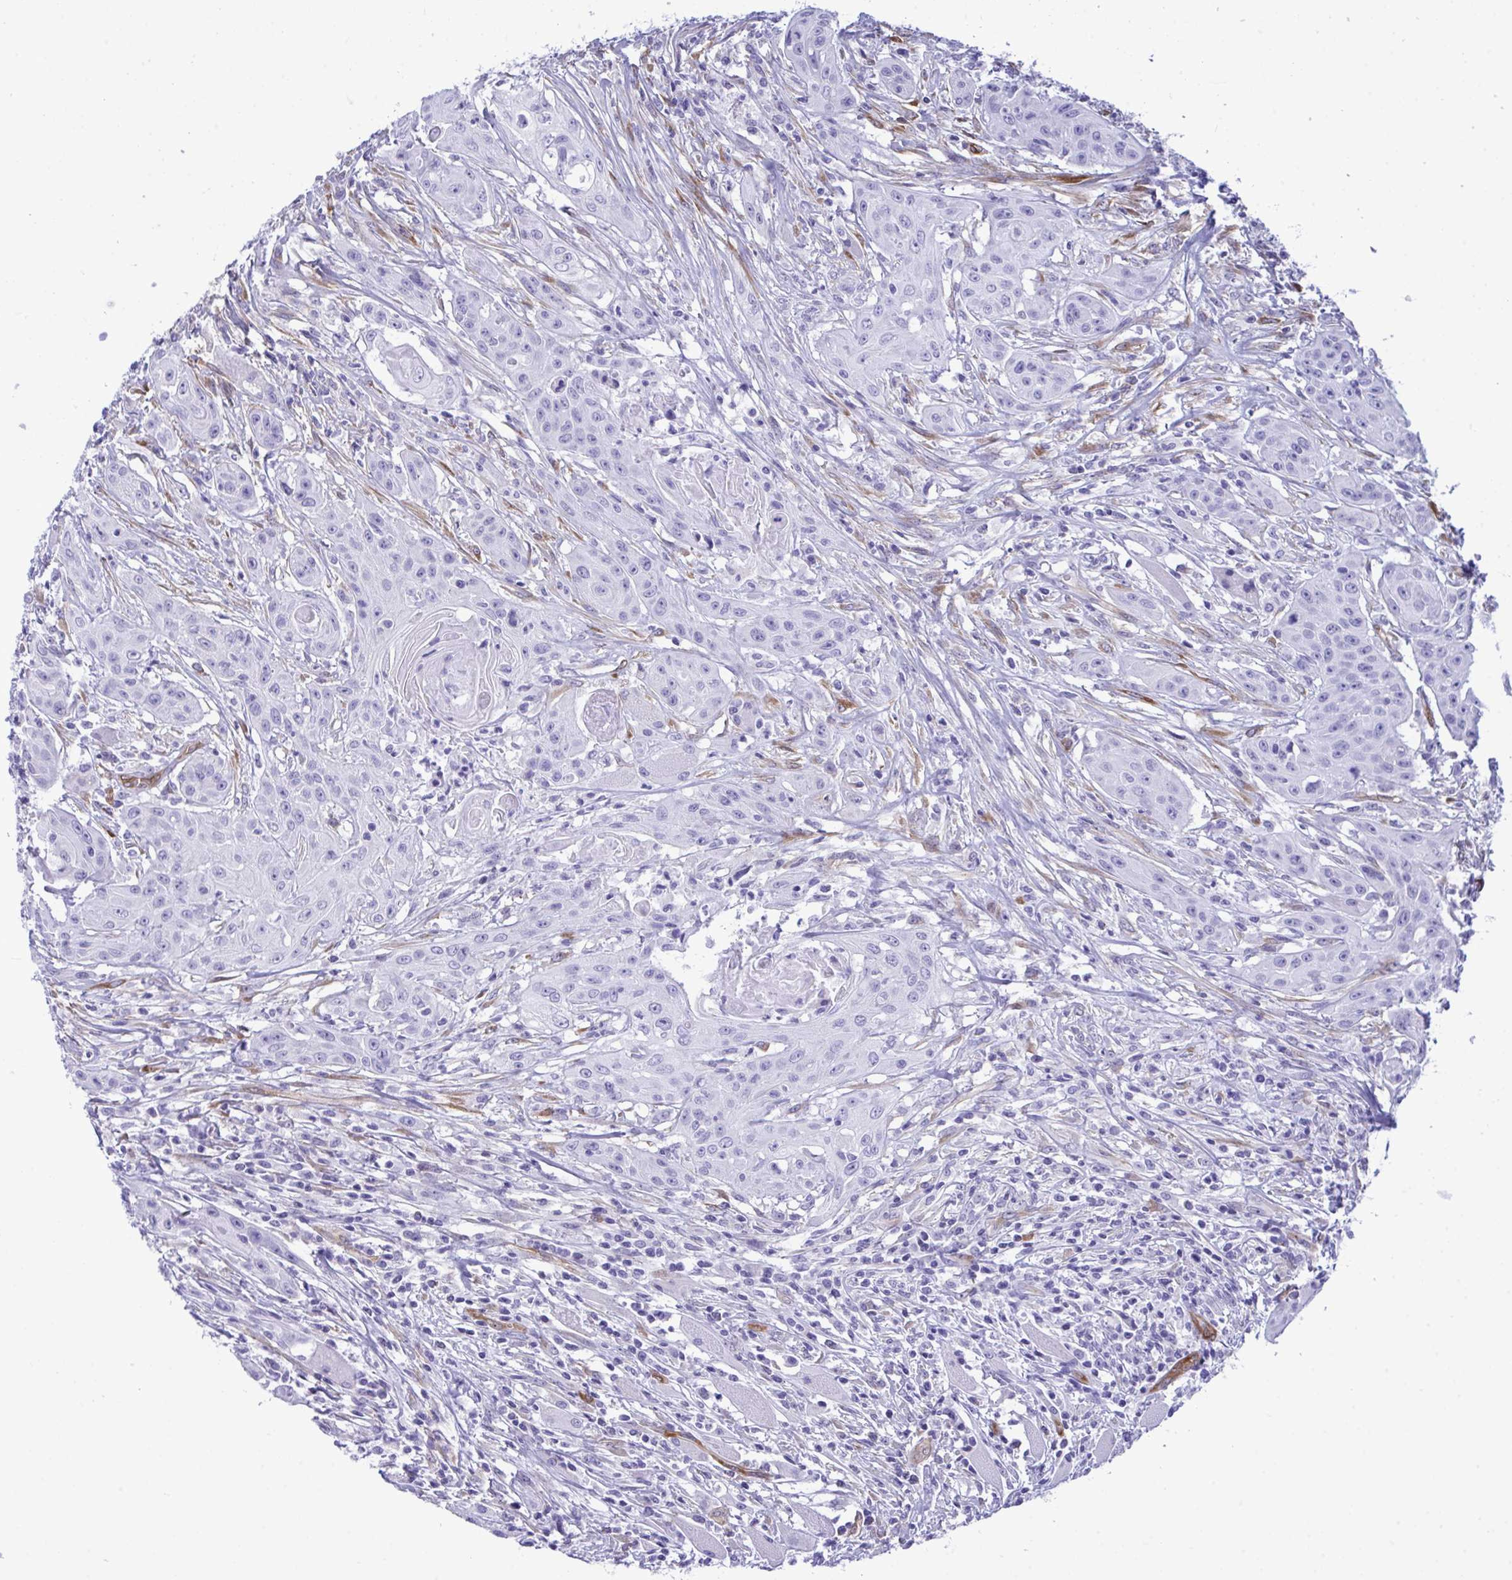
{"staining": {"intensity": "negative", "quantity": "none", "location": "none"}, "tissue": "head and neck cancer", "cell_type": "Tumor cells", "image_type": "cancer", "snomed": [{"axis": "morphology", "description": "Squamous cell carcinoma, NOS"}, {"axis": "topography", "description": "Oral tissue"}, {"axis": "topography", "description": "Head-Neck"}, {"axis": "topography", "description": "Neck, NOS"}], "caption": "A high-resolution image shows immunohistochemistry (IHC) staining of head and neck squamous cell carcinoma, which exhibits no significant staining in tumor cells.", "gene": "LIMS2", "patient": {"sex": "female", "age": 55}}